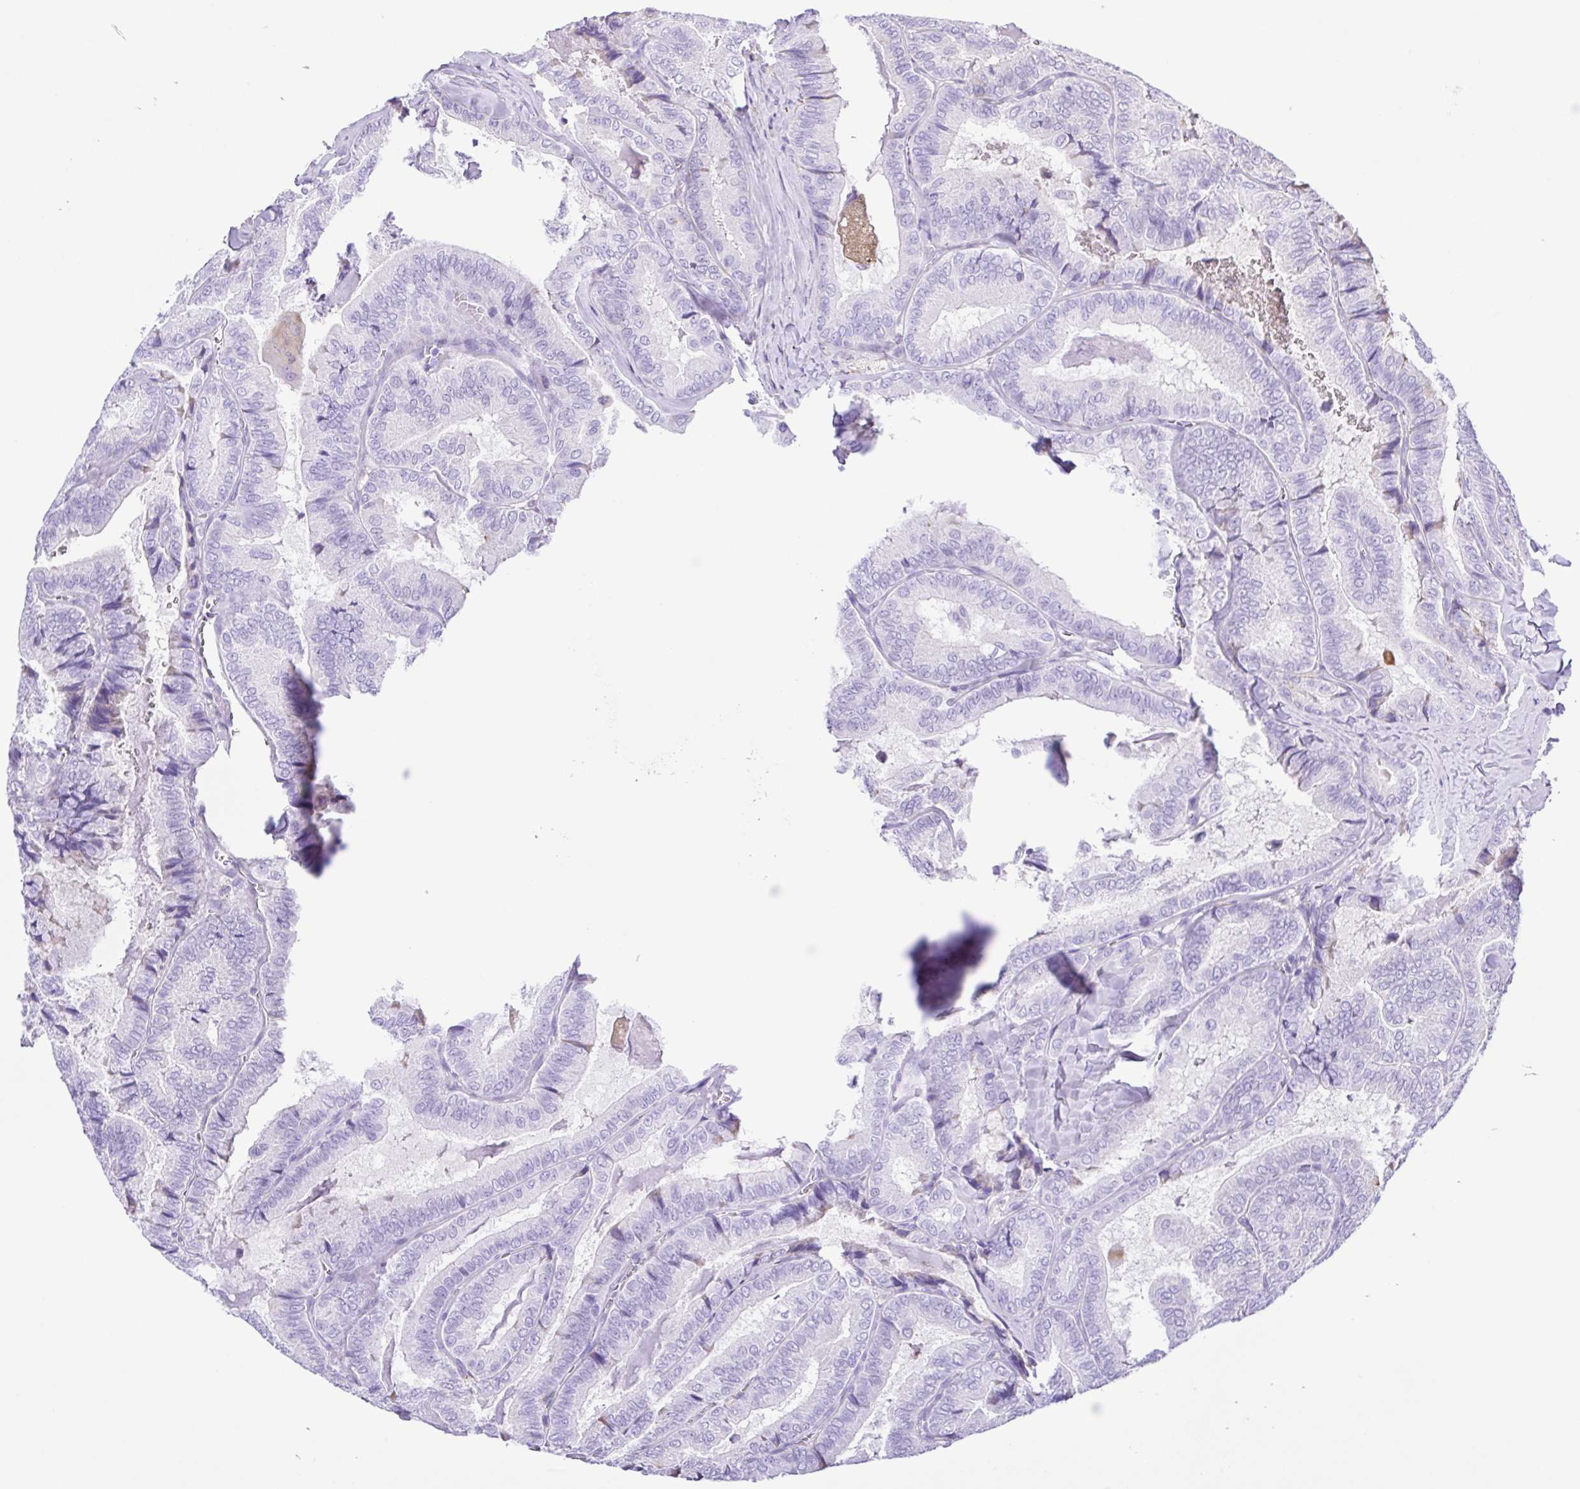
{"staining": {"intensity": "negative", "quantity": "none", "location": "none"}, "tissue": "thyroid cancer", "cell_type": "Tumor cells", "image_type": "cancer", "snomed": [{"axis": "morphology", "description": "Papillary adenocarcinoma, NOS"}, {"axis": "topography", "description": "Thyroid gland"}], "caption": "A micrograph of thyroid cancer stained for a protein exhibits no brown staining in tumor cells.", "gene": "GPR17", "patient": {"sex": "female", "age": 75}}